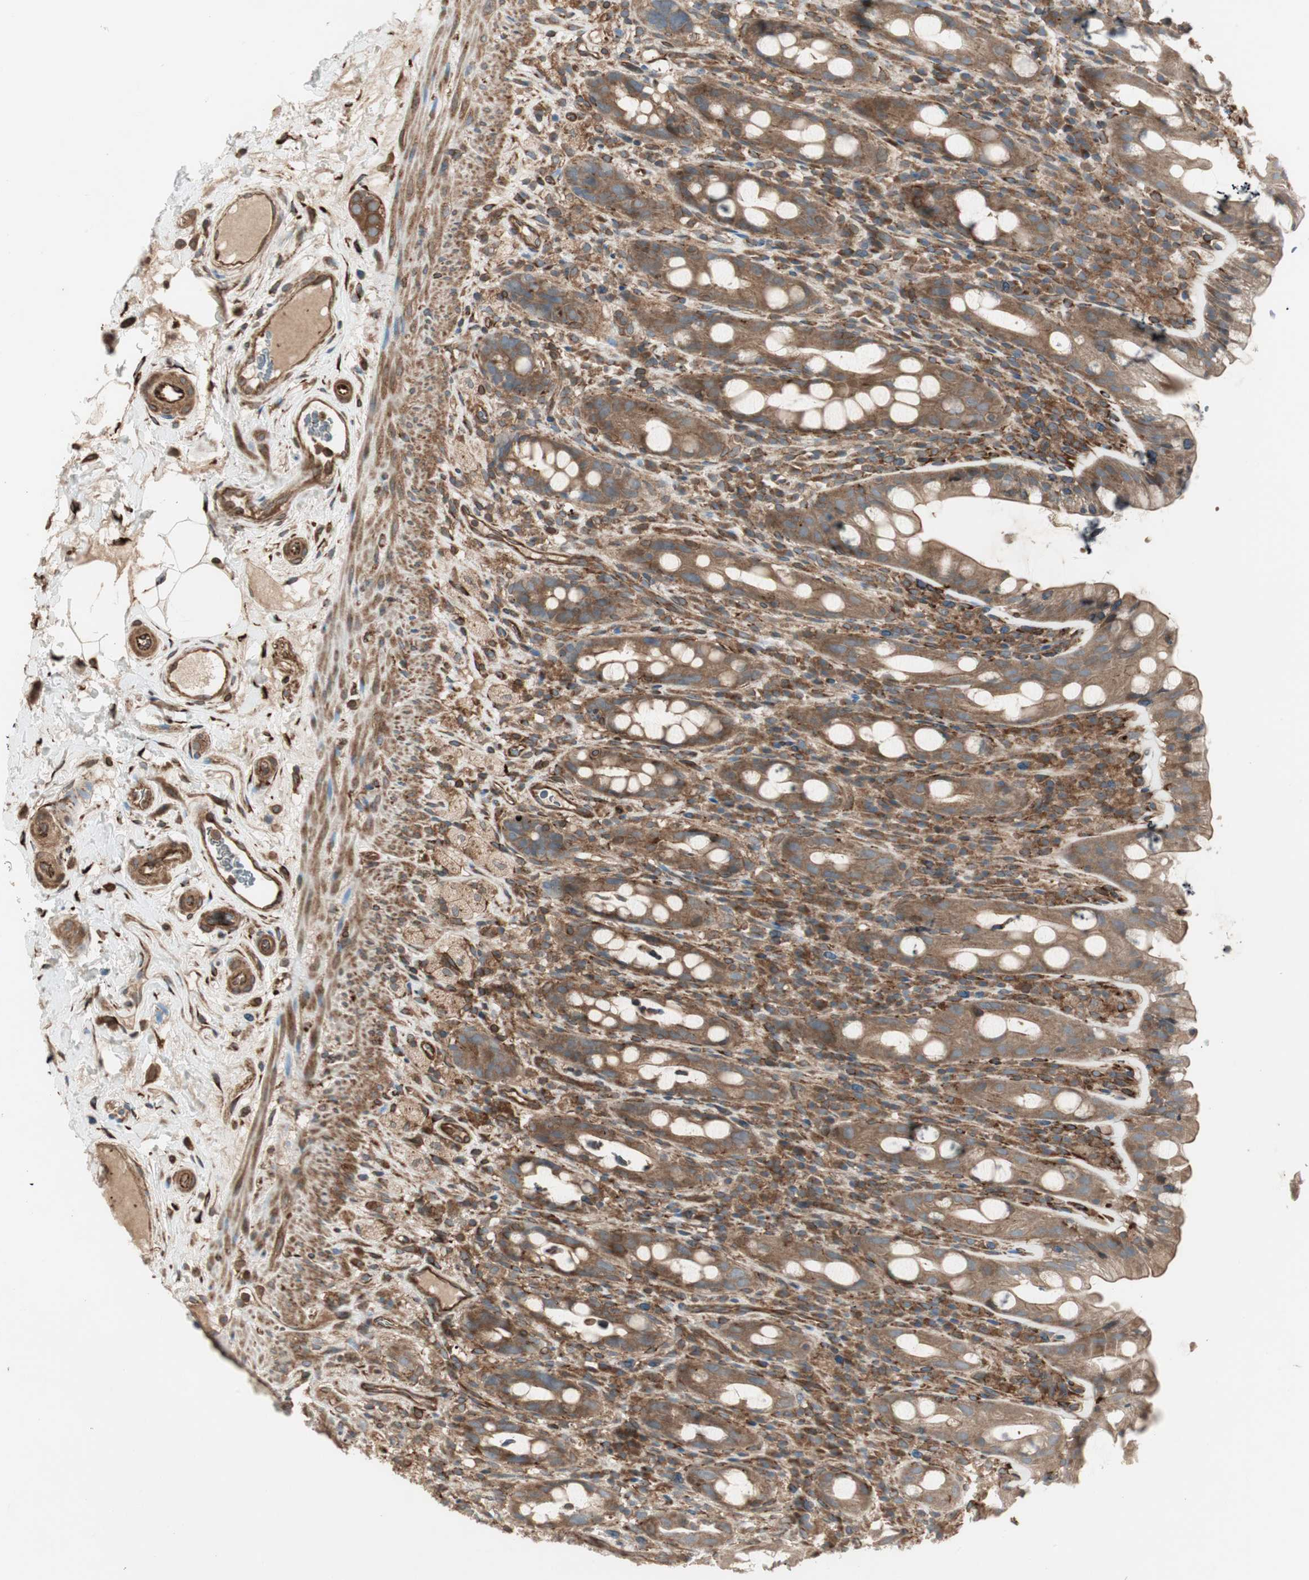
{"staining": {"intensity": "moderate", "quantity": ">75%", "location": "cytoplasmic/membranous"}, "tissue": "rectum", "cell_type": "Glandular cells", "image_type": "normal", "snomed": [{"axis": "morphology", "description": "Normal tissue, NOS"}, {"axis": "topography", "description": "Rectum"}], "caption": "DAB (3,3'-diaminobenzidine) immunohistochemical staining of normal human rectum displays moderate cytoplasmic/membranous protein staining in approximately >75% of glandular cells.", "gene": "PRKG1", "patient": {"sex": "male", "age": 44}}